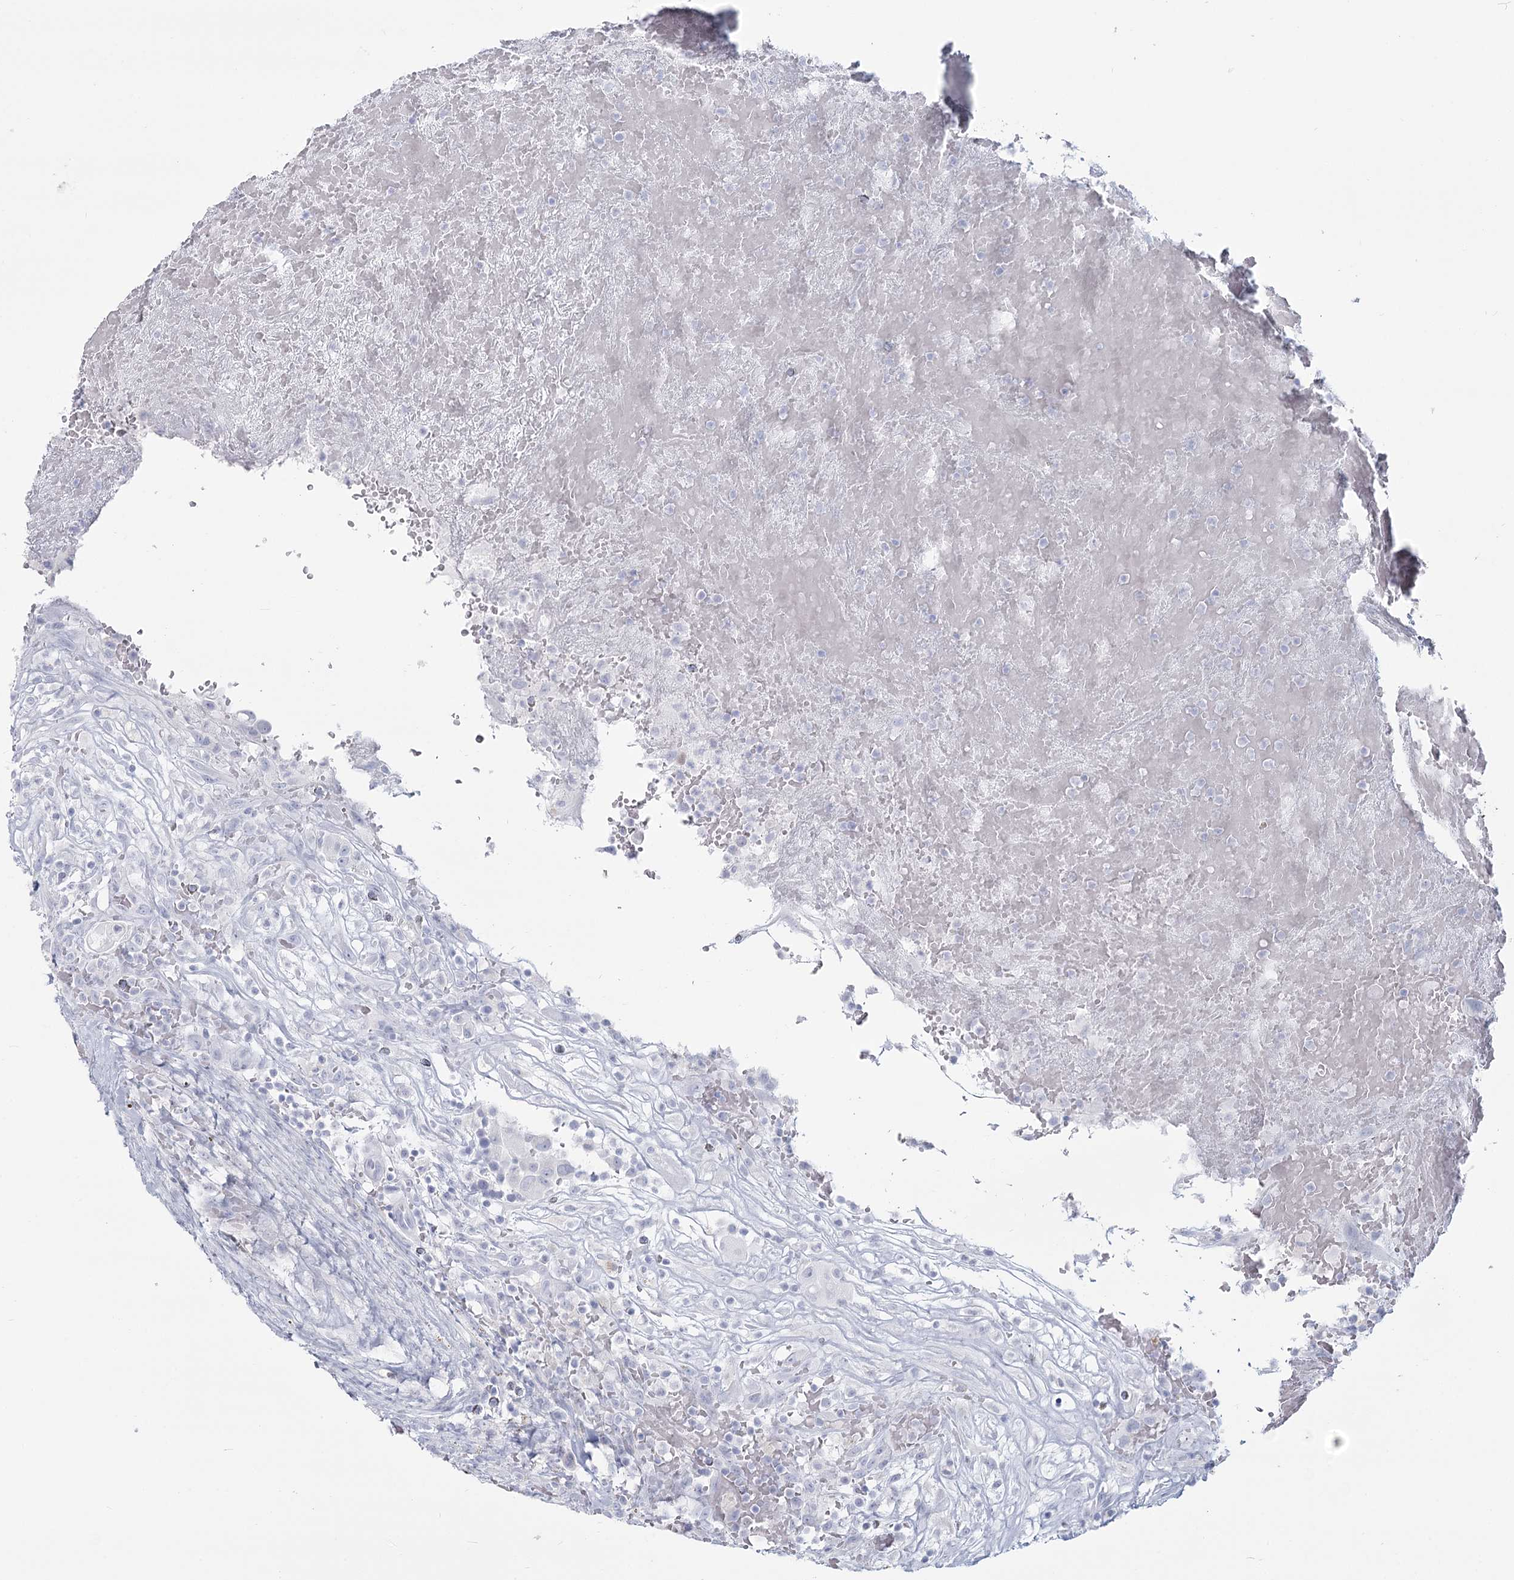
{"staining": {"intensity": "negative", "quantity": "none", "location": "none"}, "tissue": "thyroid cancer", "cell_type": "Tumor cells", "image_type": "cancer", "snomed": [{"axis": "morphology", "description": "Papillary adenocarcinoma, NOS"}, {"axis": "topography", "description": "Thyroid gland"}], "caption": "There is no significant staining in tumor cells of papillary adenocarcinoma (thyroid).", "gene": "SLC6A19", "patient": {"sex": "male", "age": 77}}